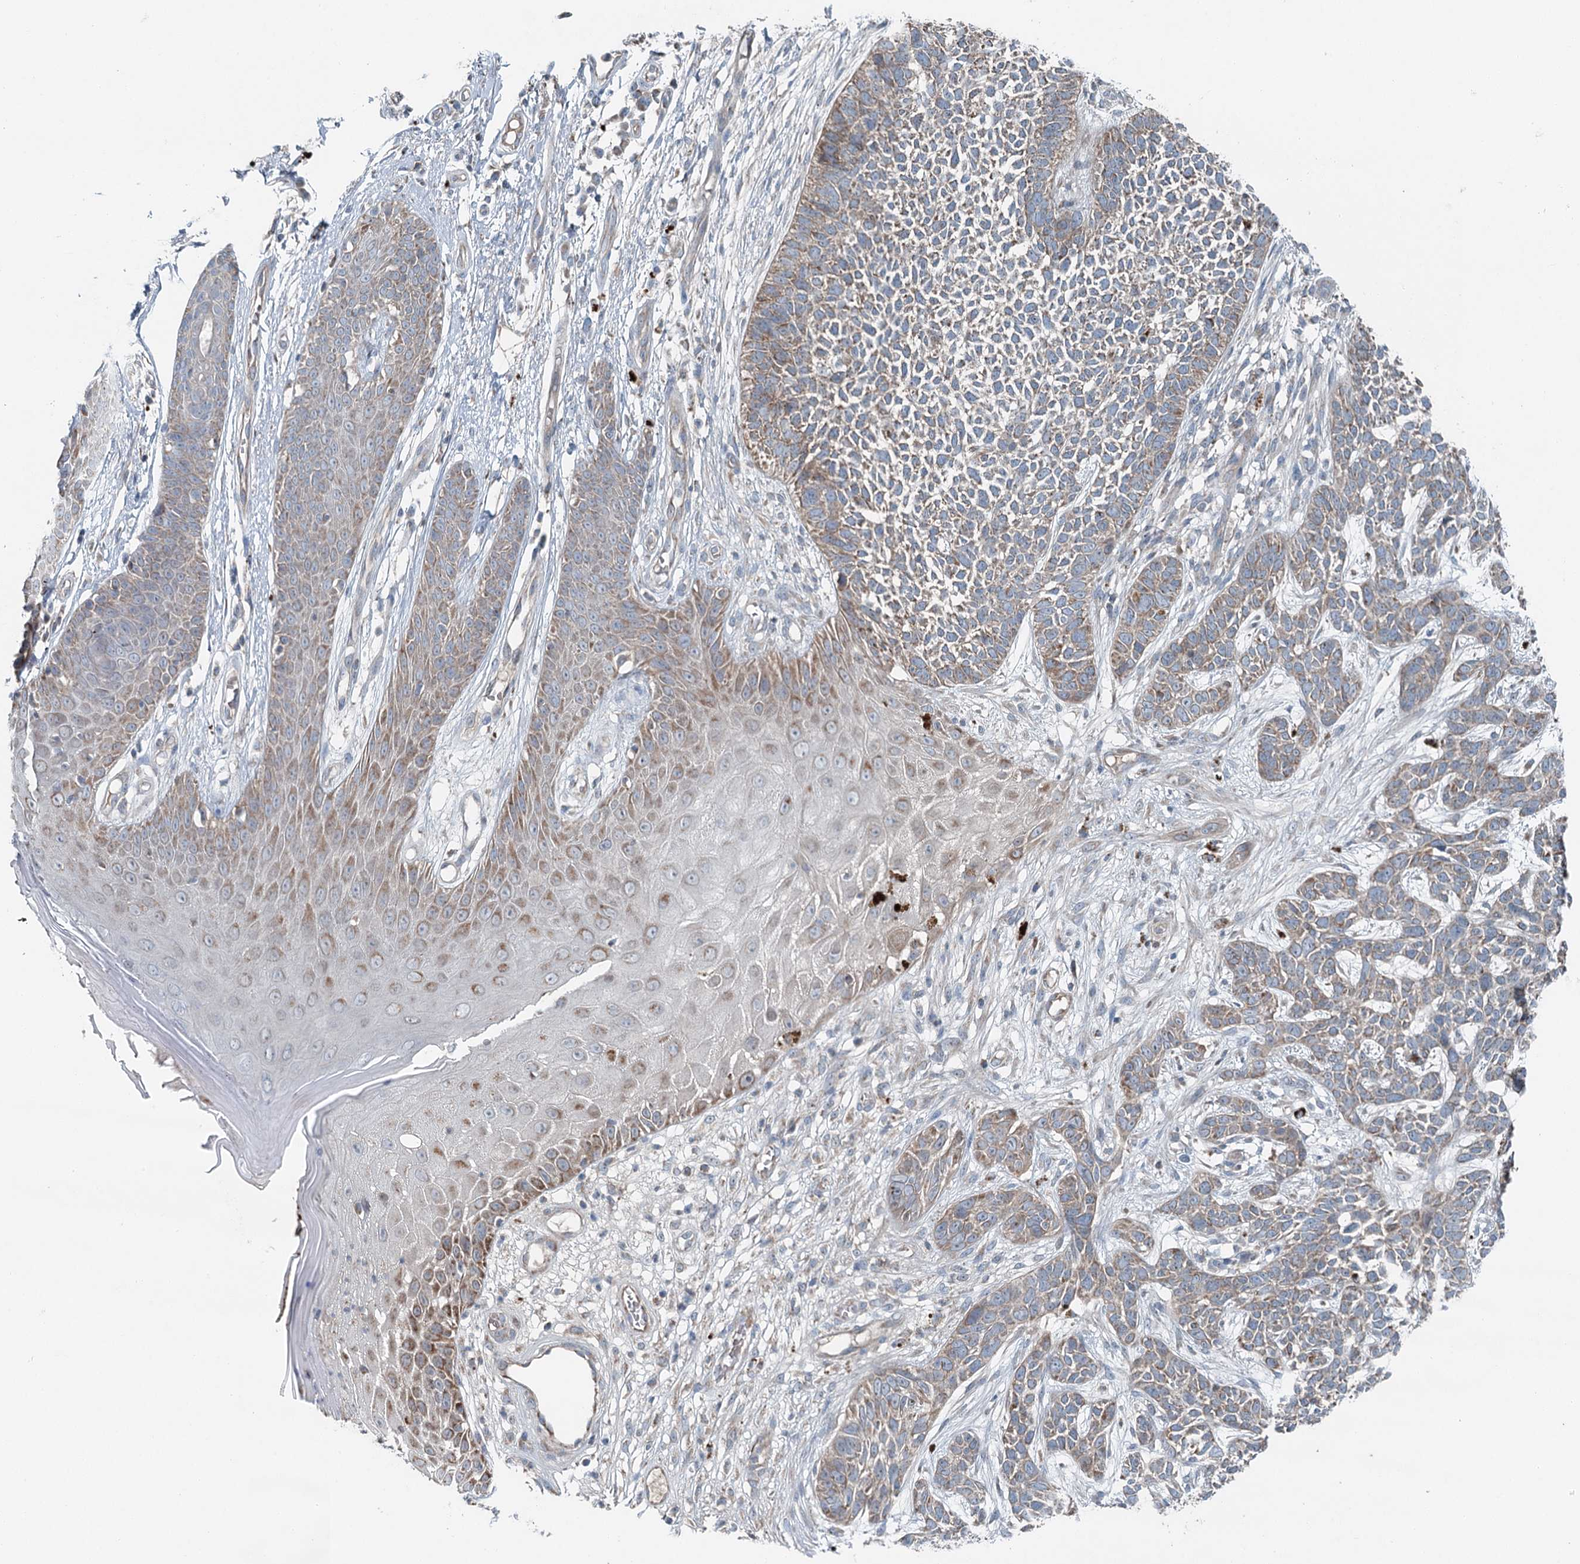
{"staining": {"intensity": "weak", "quantity": ">75%", "location": "cytoplasmic/membranous"}, "tissue": "skin cancer", "cell_type": "Tumor cells", "image_type": "cancer", "snomed": [{"axis": "morphology", "description": "Basal cell carcinoma"}, {"axis": "topography", "description": "Skin"}], "caption": "DAB (3,3'-diaminobenzidine) immunohistochemical staining of skin basal cell carcinoma displays weak cytoplasmic/membranous protein positivity in approximately >75% of tumor cells. The protein is shown in brown color, while the nuclei are stained blue.", "gene": "CHCHD5", "patient": {"sex": "female", "age": 84}}